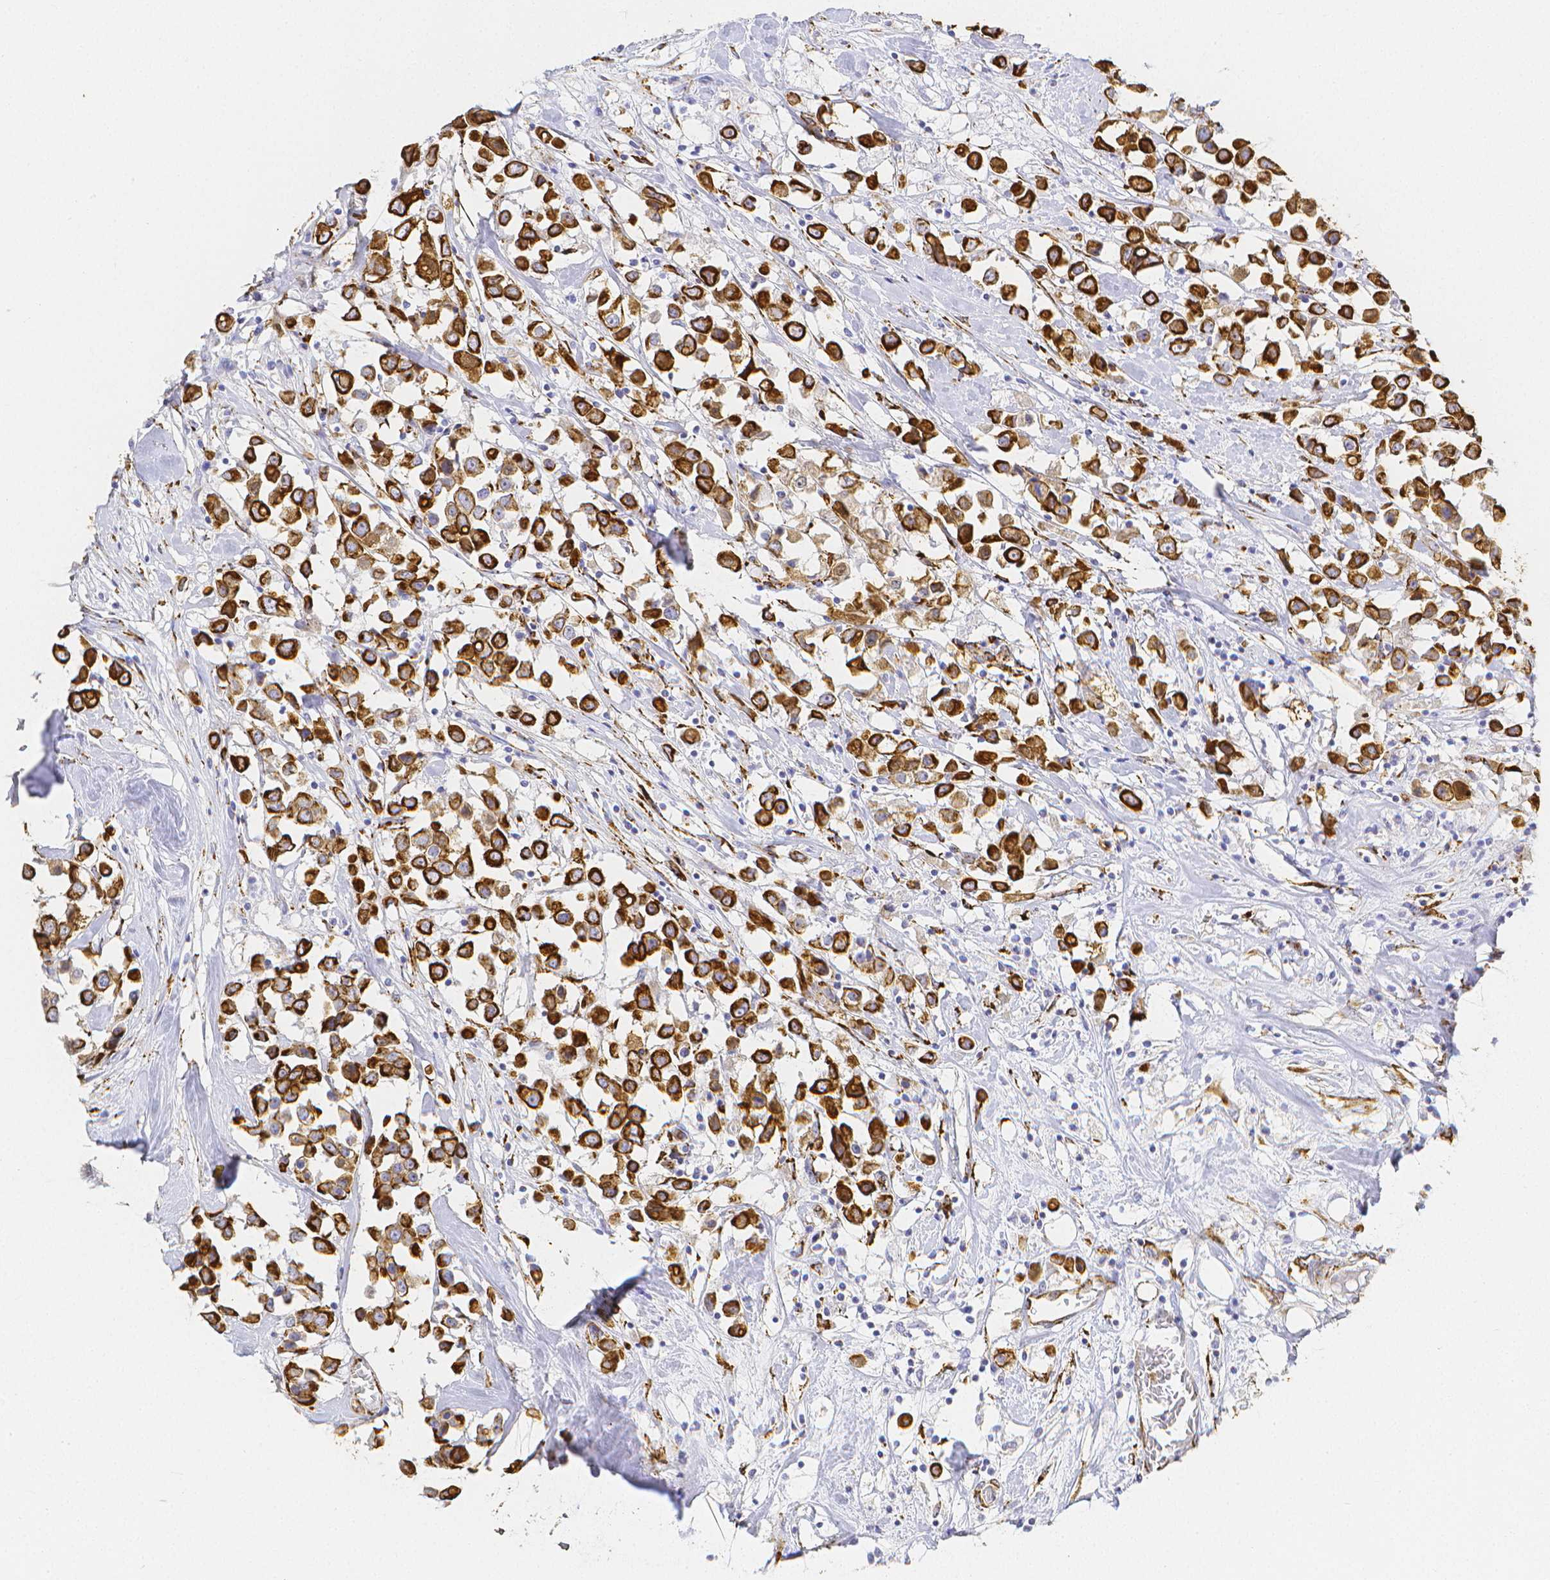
{"staining": {"intensity": "strong", "quantity": ">75%", "location": "cytoplasmic/membranous"}, "tissue": "breast cancer", "cell_type": "Tumor cells", "image_type": "cancer", "snomed": [{"axis": "morphology", "description": "Duct carcinoma"}, {"axis": "topography", "description": "Breast"}], "caption": "Approximately >75% of tumor cells in infiltrating ductal carcinoma (breast) demonstrate strong cytoplasmic/membranous protein staining as visualized by brown immunohistochemical staining.", "gene": "SMURF1", "patient": {"sex": "female", "age": 61}}